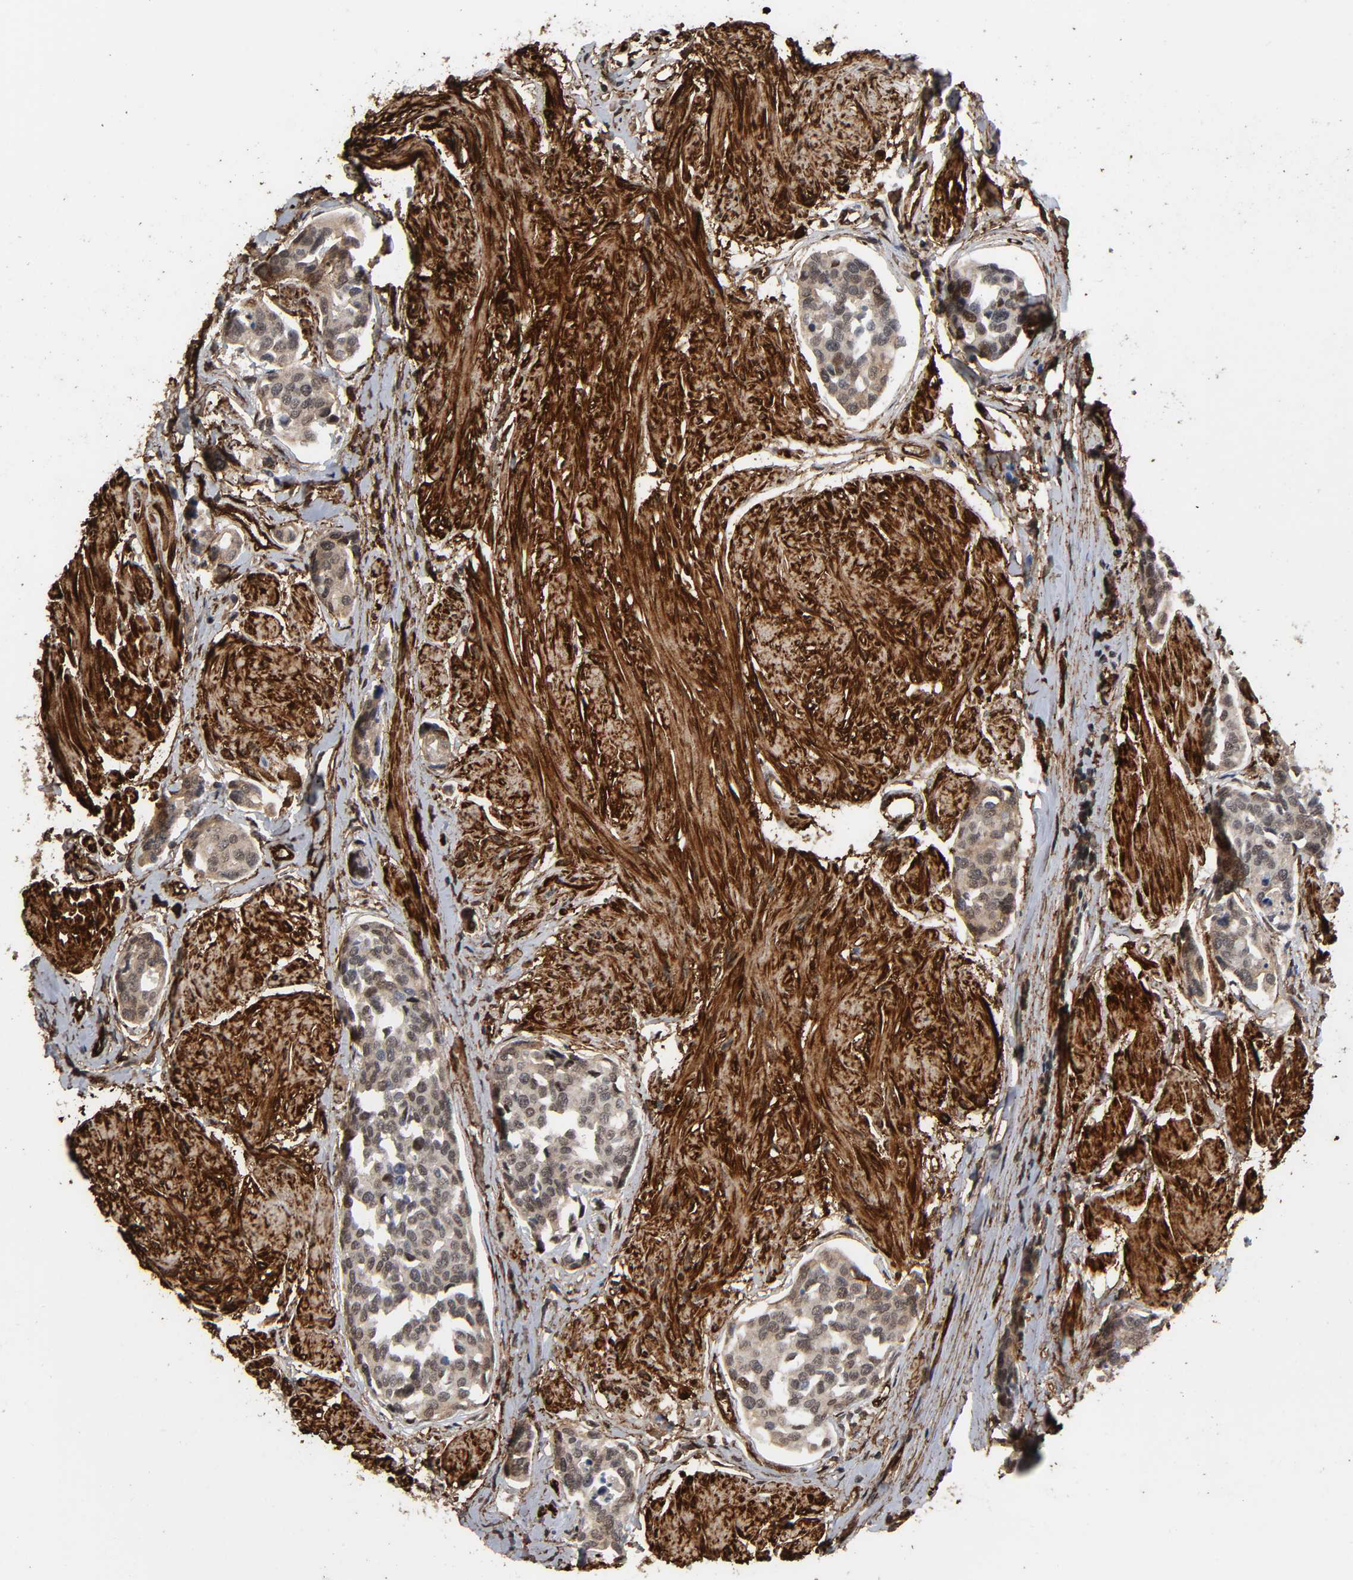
{"staining": {"intensity": "moderate", "quantity": "25%-75%", "location": "cytoplasmic/membranous,nuclear"}, "tissue": "urothelial cancer", "cell_type": "Tumor cells", "image_type": "cancer", "snomed": [{"axis": "morphology", "description": "Urothelial carcinoma, High grade"}, {"axis": "topography", "description": "Urinary bladder"}], "caption": "A photomicrograph of urothelial cancer stained for a protein exhibits moderate cytoplasmic/membranous and nuclear brown staining in tumor cells.", "gene": "AHNAK2", "patient": {"sex": "male", "age": 78}}